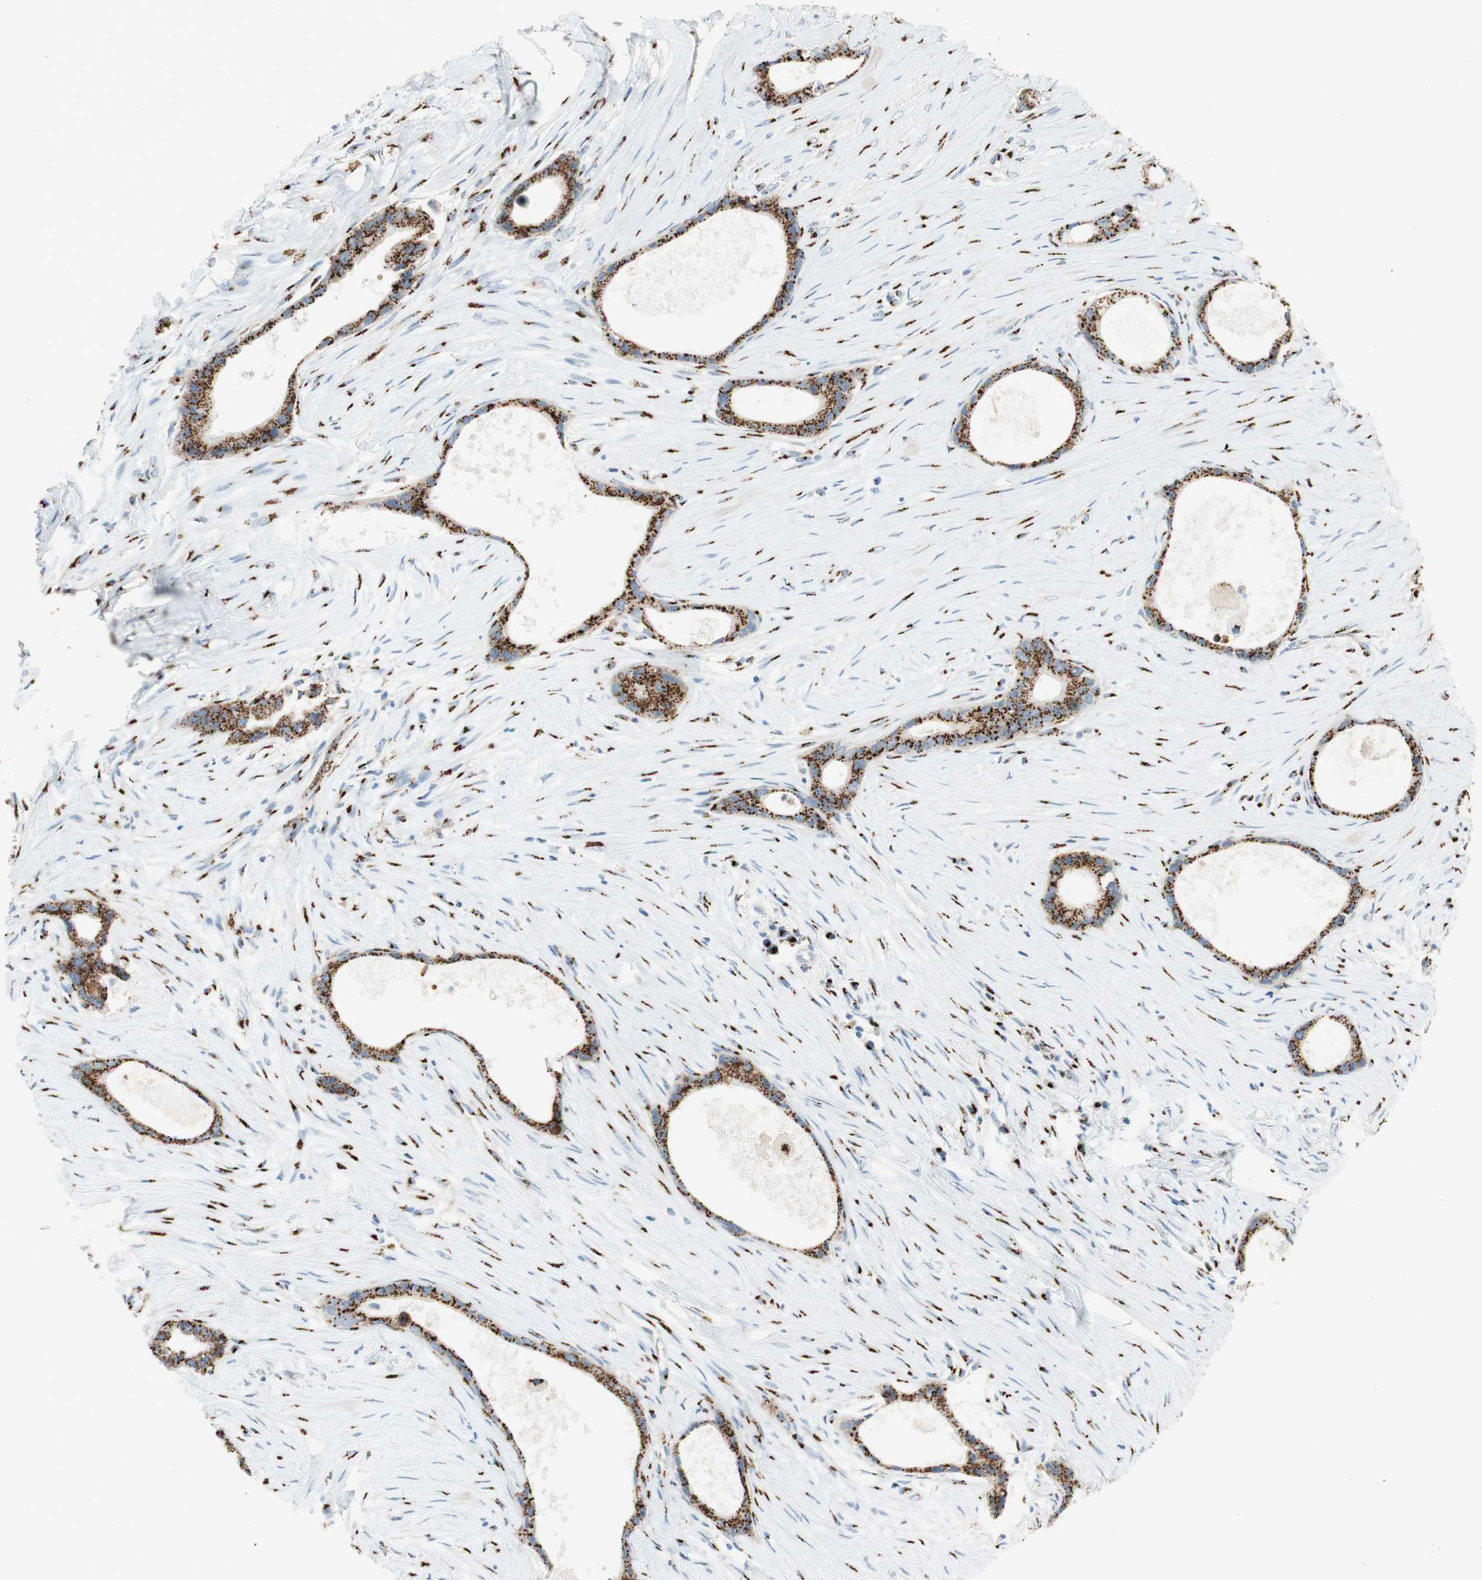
{"staining": {"intensity": "strong", "quantity": ">75%", "location": "cytoplasmic/membranous"}, "tissue": "liver cancer", "cell_type": "Tumor cells", "image_type": "cancer", "snomed": [{"axis": "morphology", "description": "Cholangiocarcinoma"}, {"axis": "topography", "description": "Liver"}], "caption": "Approximately >75% of tumor cells in human liver cancer (cholangiocarcinoma) demonstrate strong cytoplasmic/membranous protein staining as visualized by brown immunohistochemical staining.", "gene": "GOLGB1", "patient": {"sex": "female", "age": 55}}